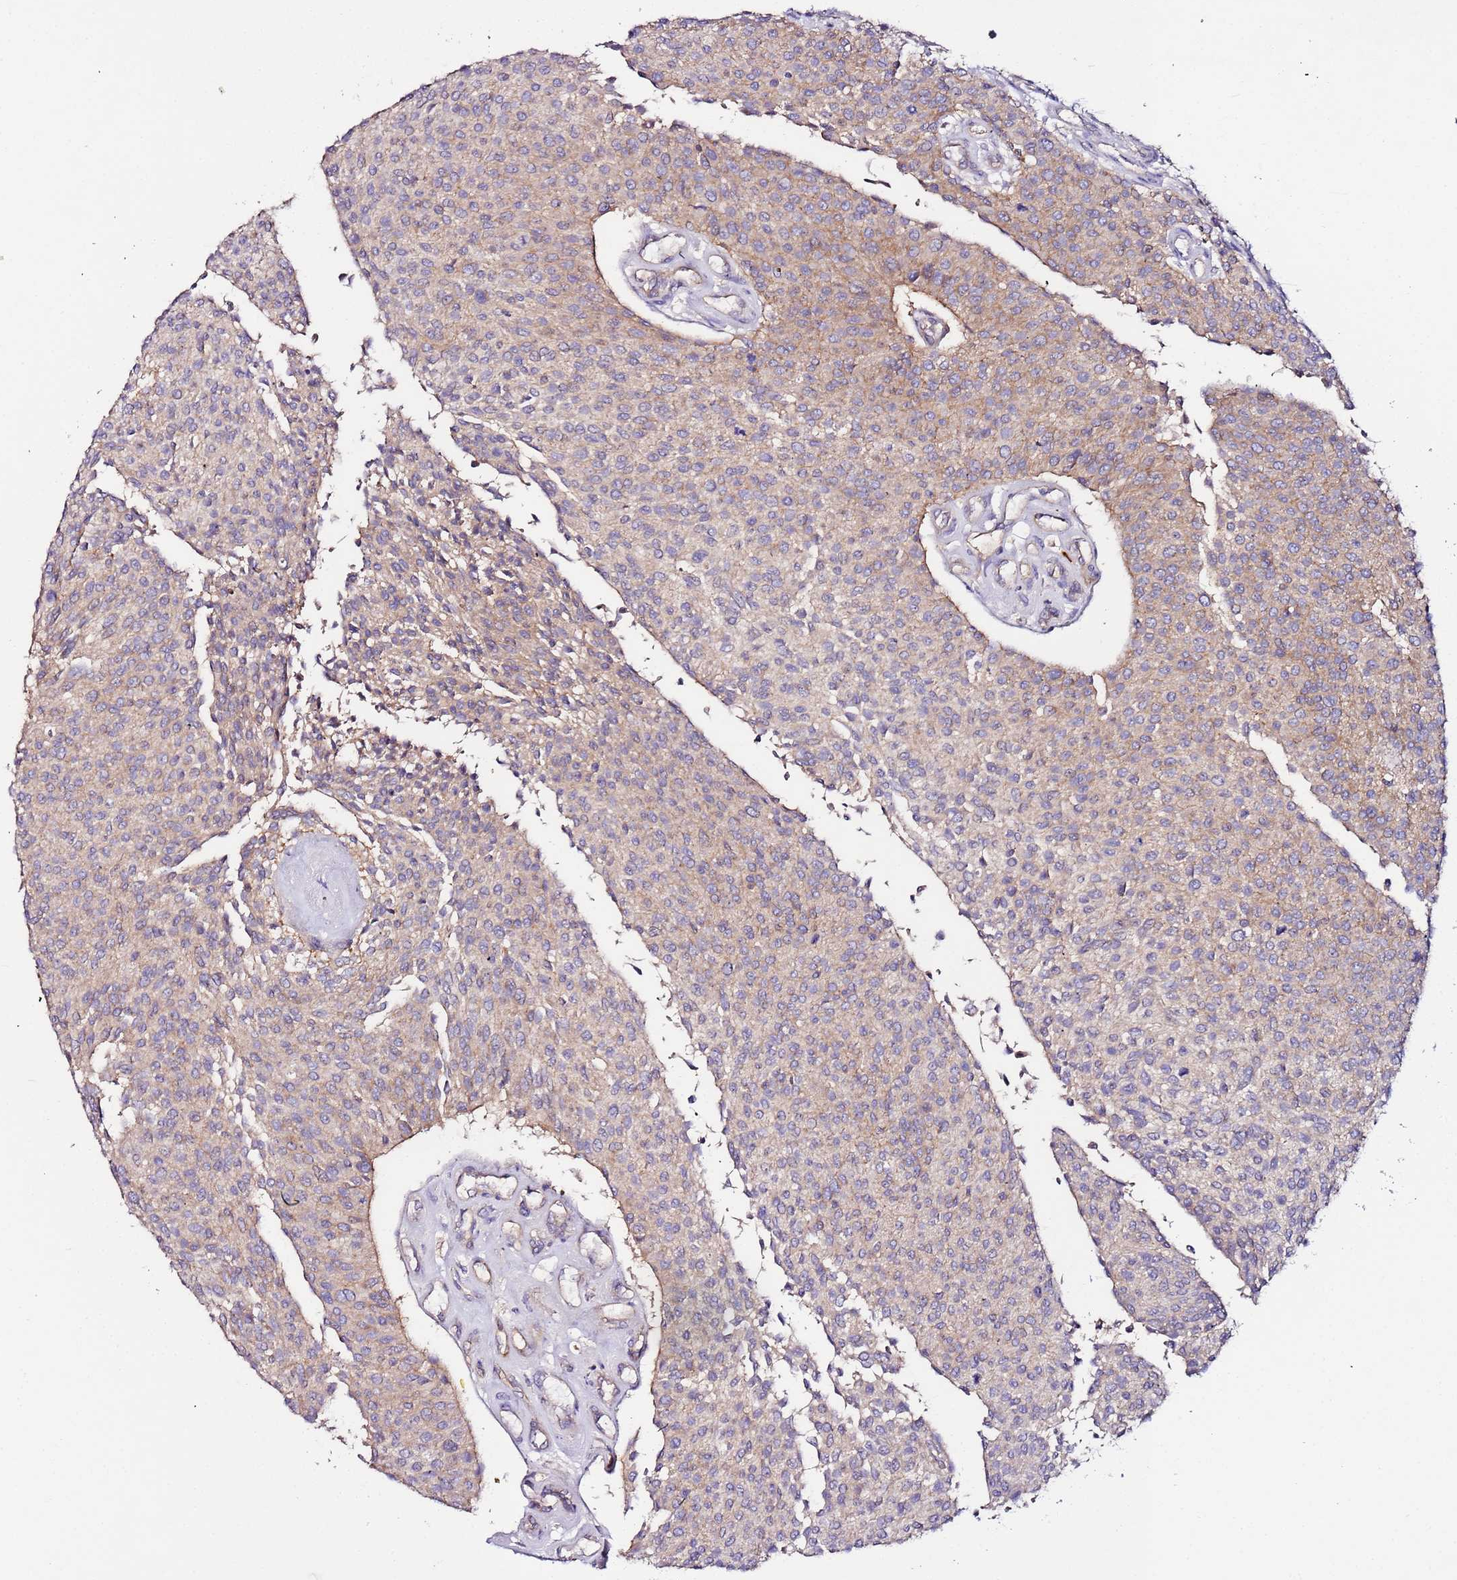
{"staining": {"intensity": "moderate", "quantity": ">75%", "location": "cytoplasmic/membranous"}, "tissue": "urothelial cancer", "cell_type": "Tumor cells", "image_type": "cancer", "snomed": [{"axis": "morphology", "description": "Urothelial carcinoma, NOS"}, {"axis": "topography", "description": "Urinary bladder"}], "caption": "Immunohistochemistry (IHC) (DAB (3,3'-diaminobenzidine)) staining of human transitional cell carcinoma exhibits moderate cytoplasmic/membranous protein positivity in about >75% of tumor cells.", "gene": "FLVCR1", "patient": {"sex": "male", "age": 55}}